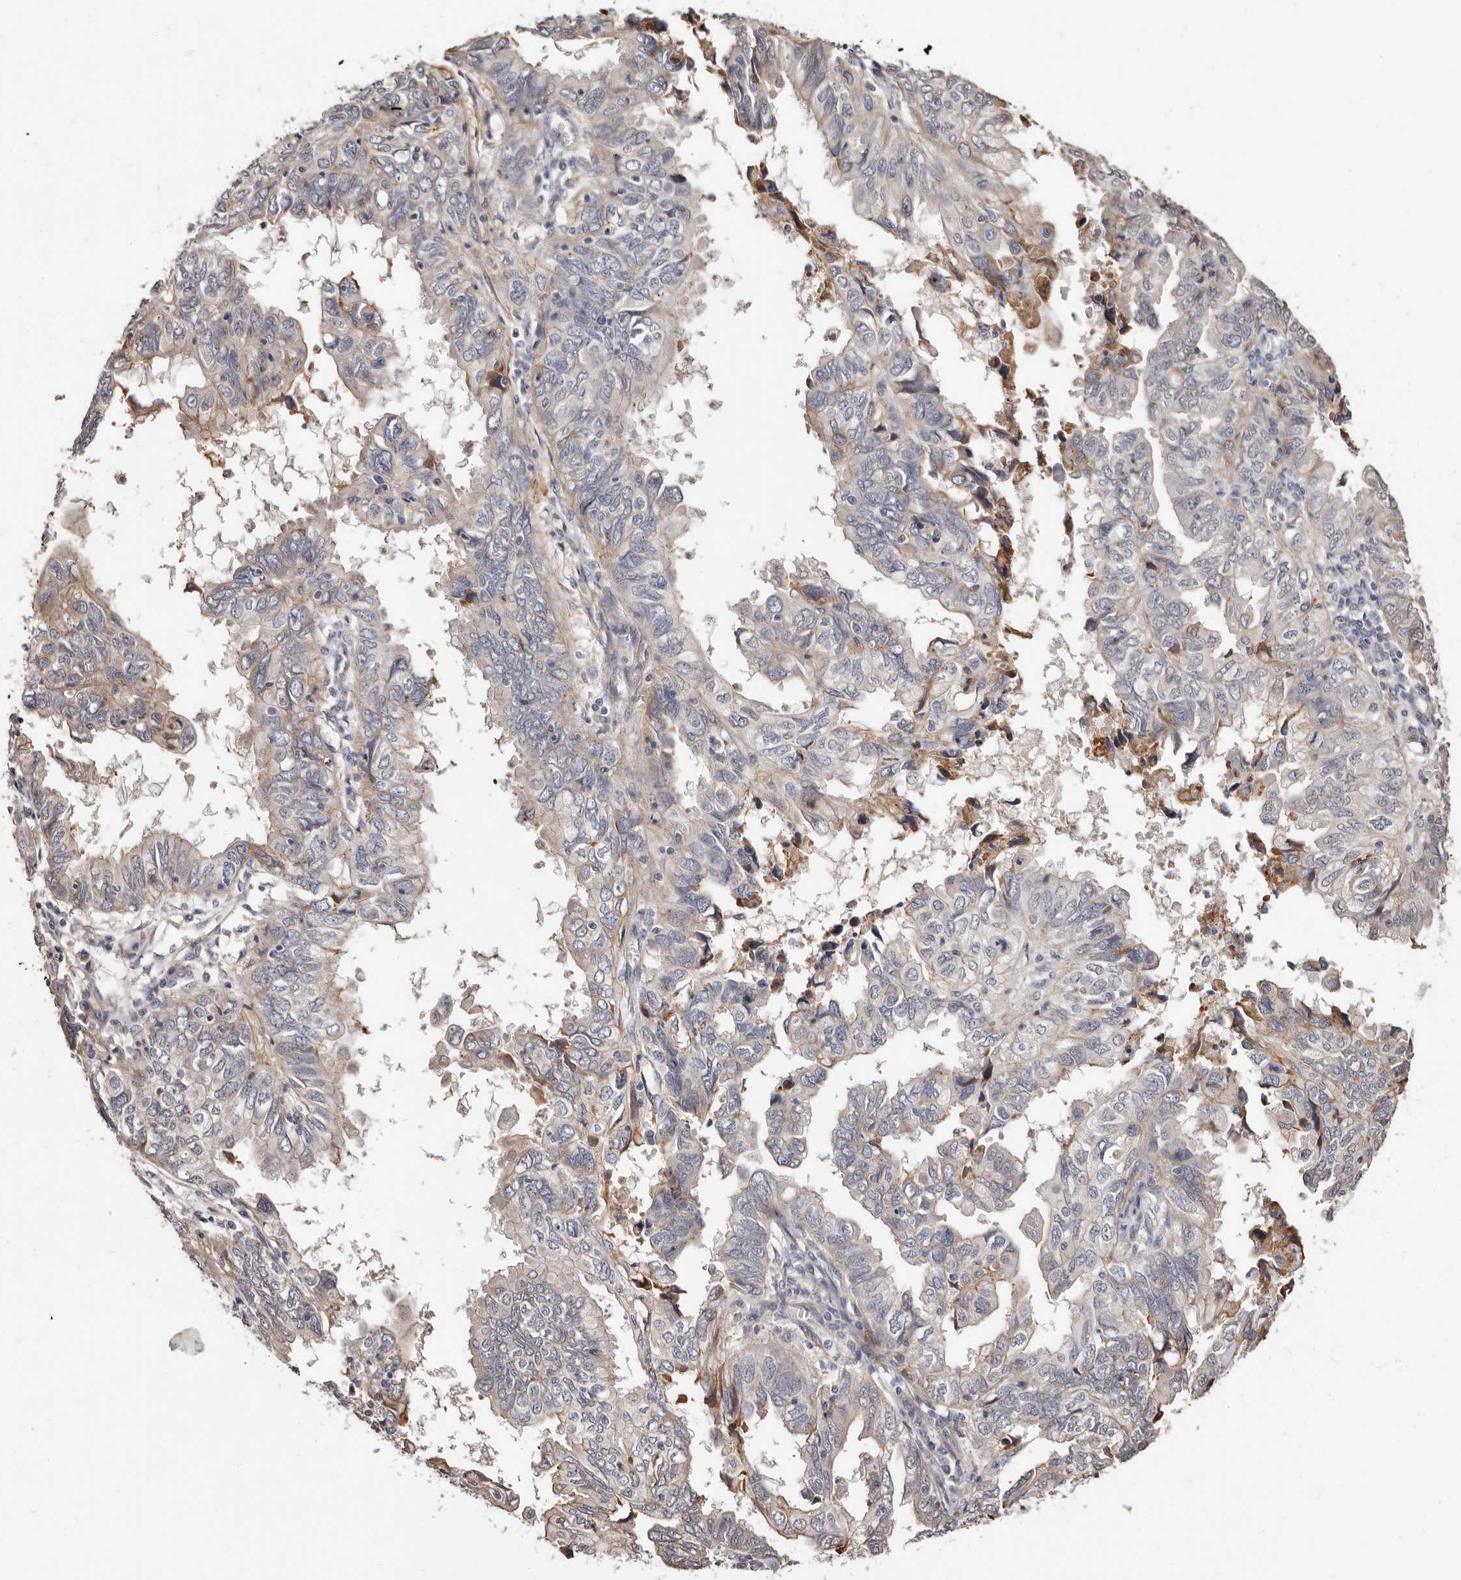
{"staining": {"intensity": "weak", "quantity": "<25%", "location": "cytoplasmic/membranous"}, "tissue": "endometrial cancer", "cell_type": "Tumor cells", "image_type": "cancer", "snomed": [{"axis": "morphology", "description": "Adenocarcinoma, NOS"}, {"axis": "topography", "description": "Uterus"}], "caption": "Immunohistochemistry micrograph of neoplastic tissue: adenocarcinoma (endometrial) stained with DAB displays no significant protein staining in tumor cells.", "gene": "TRIP13", "patient": {"sex": "female", "age": 77}}